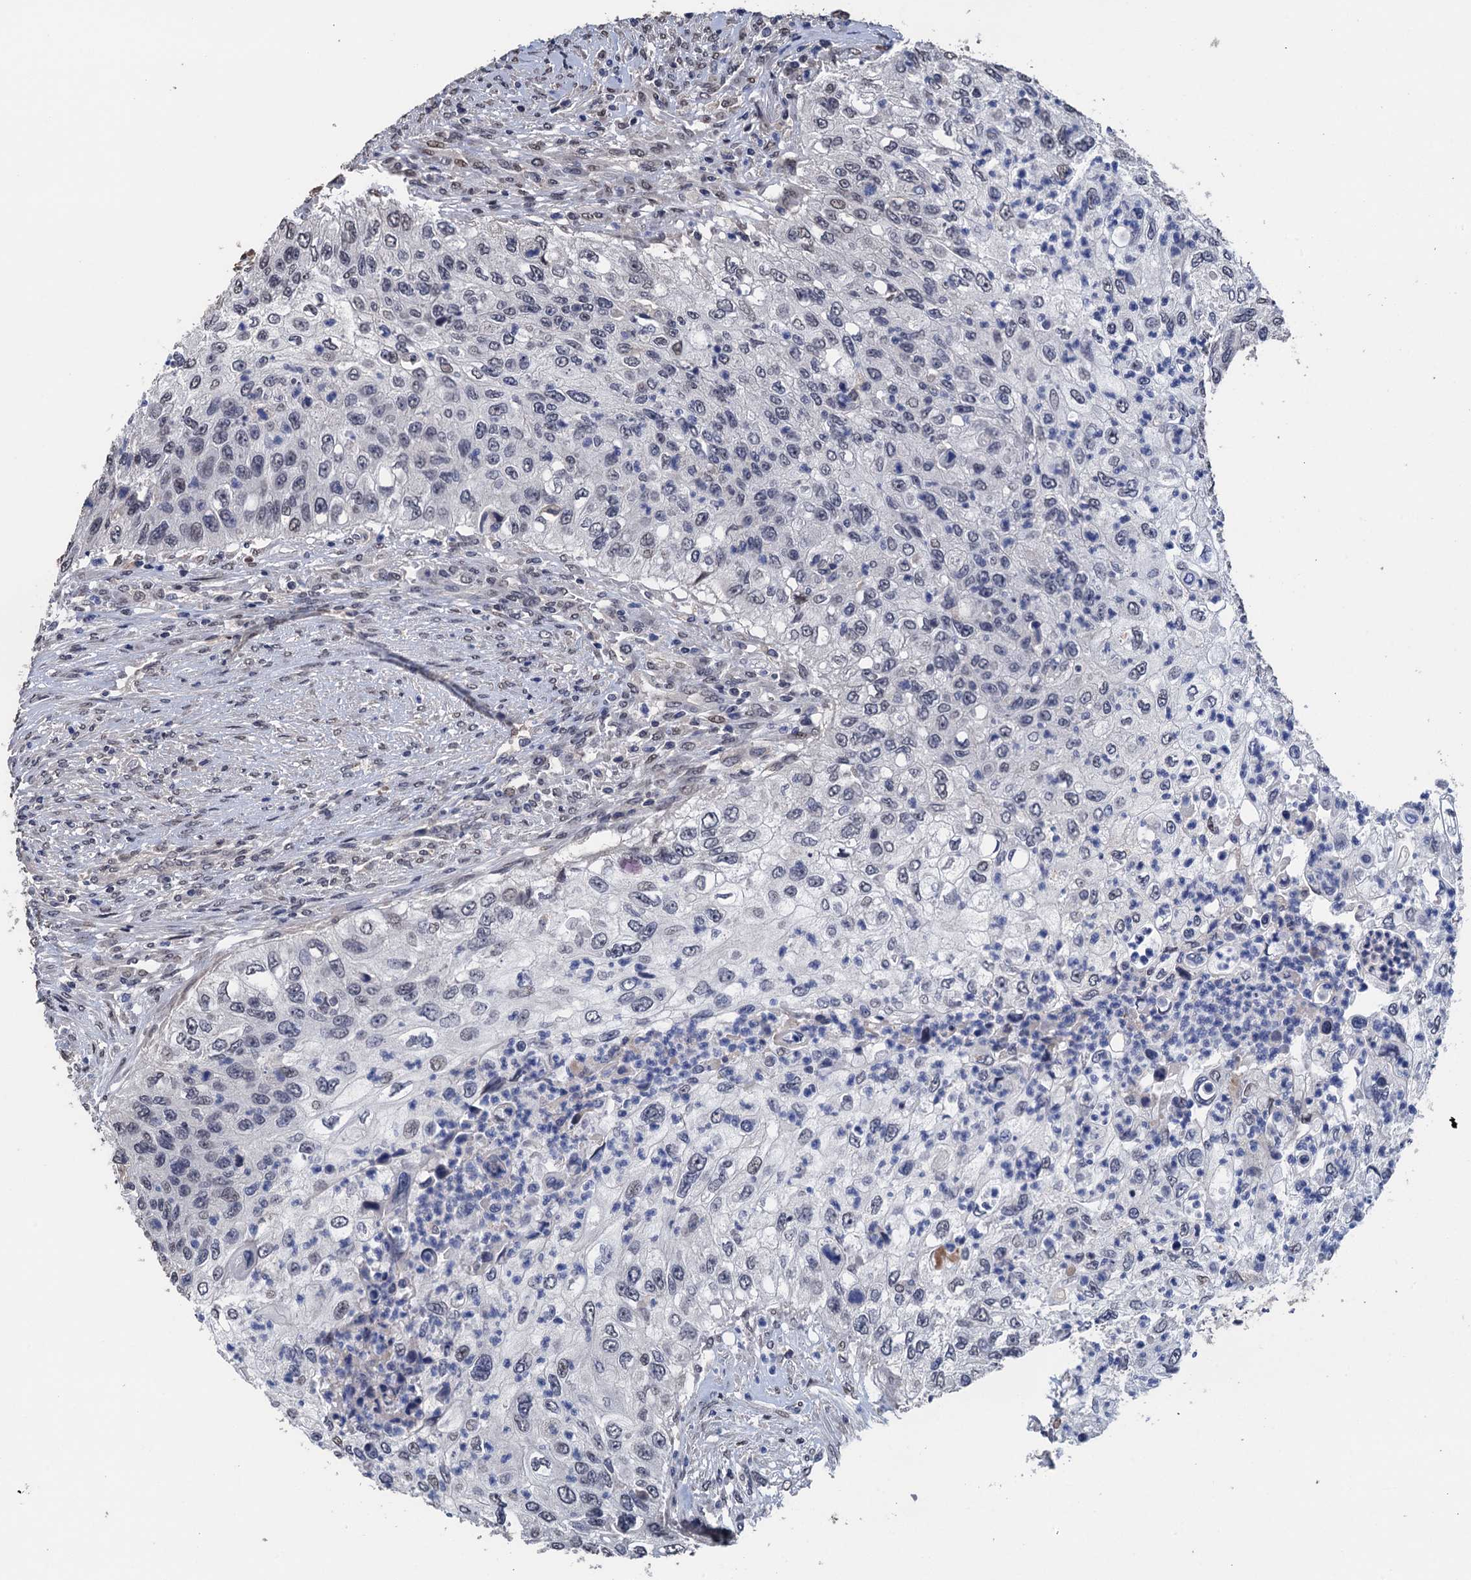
{"staining": {"intensity": "negative", "quantity": "none", "location": "none"}, "tissue": "urothelial cancer", "cell_type": "Tumor cells", "image_type": "cancer", "snomed": [{"axis": "morphology", "description": "Urothelial carcinoma, High grade"}, {"axis": "topography", "description": "Urinary bladder"}], "caption": "High-grade urothelial carcinoma stained for a protein using IHC shows no positivity tumor cells.", "gene": "ART5", "patient": {"sex": "female", "age": 60}}